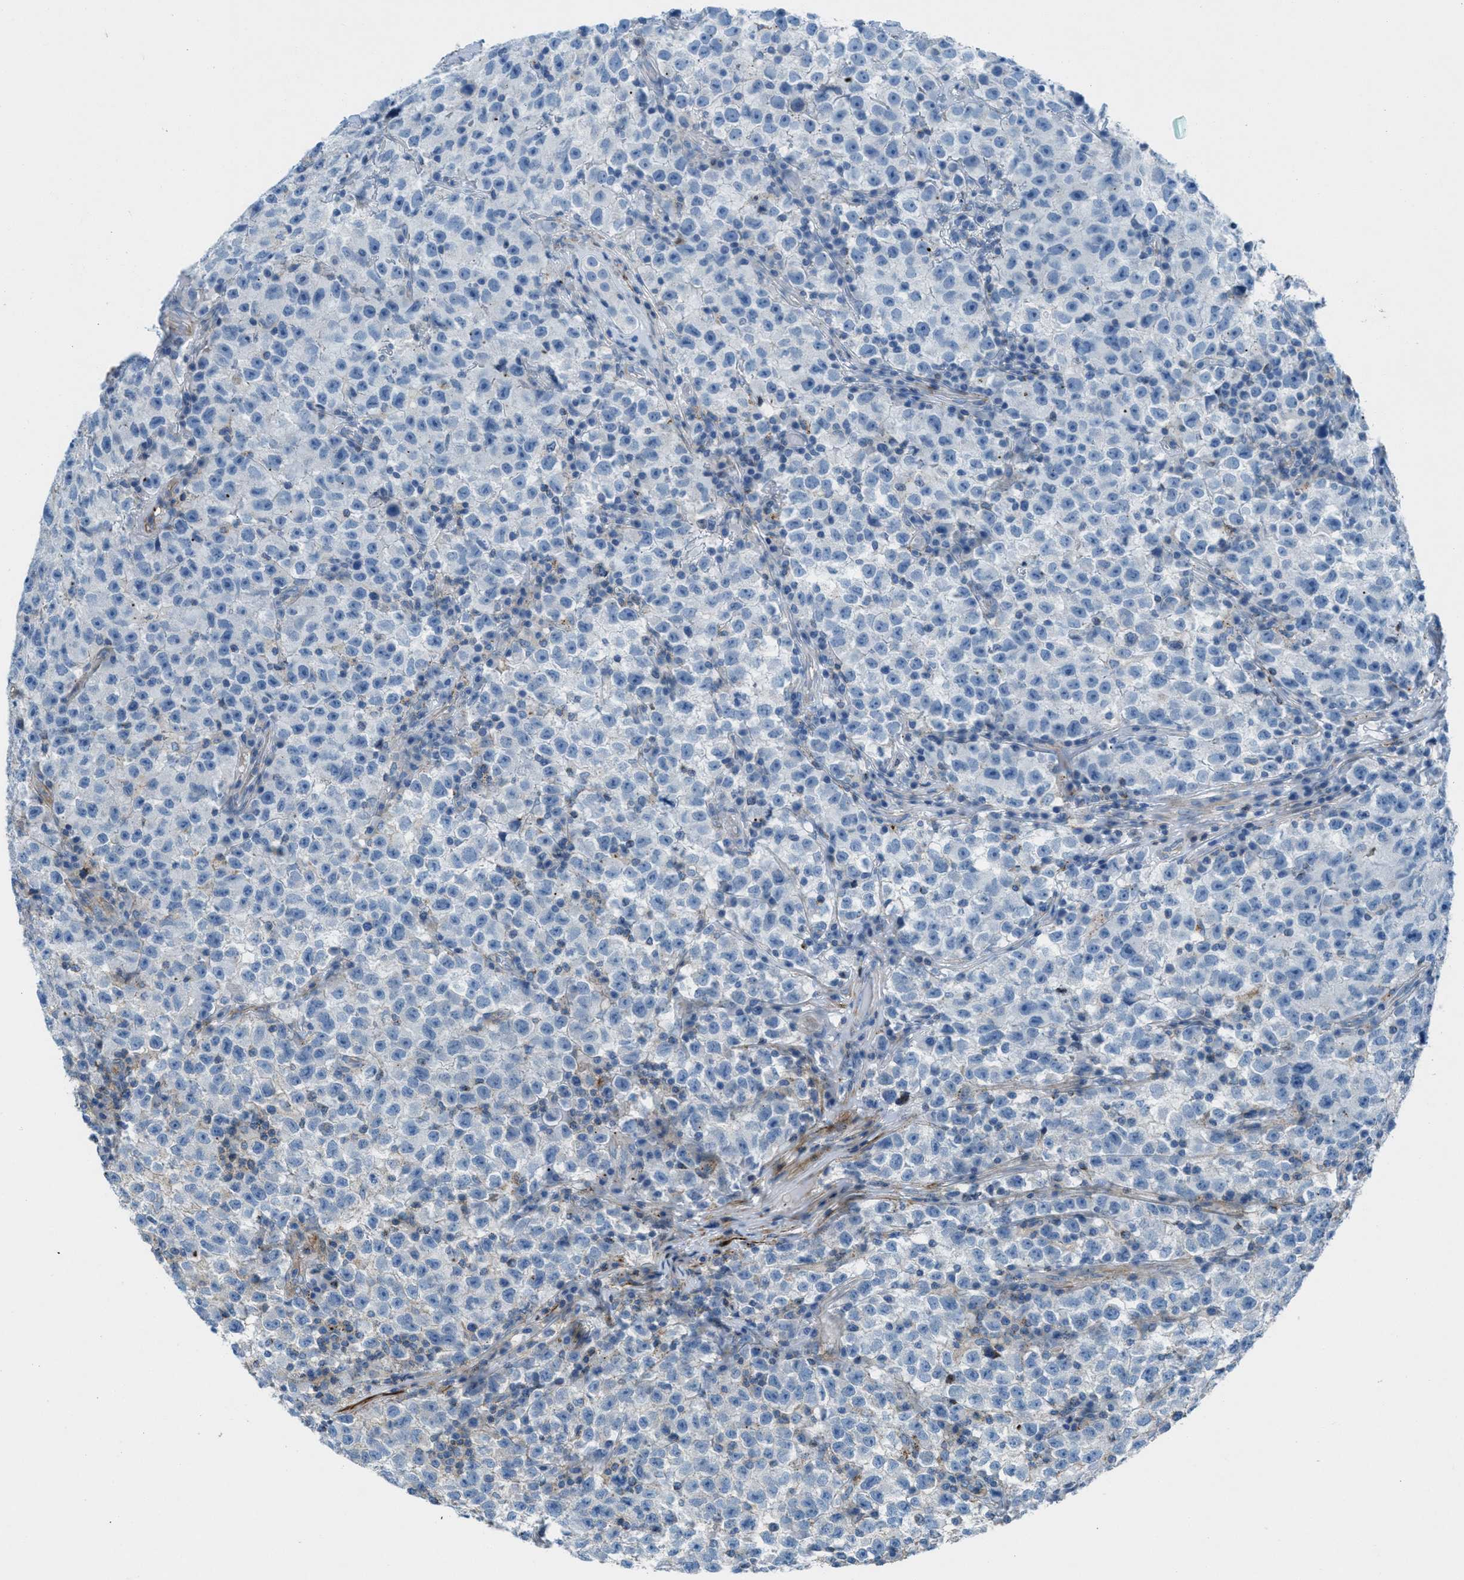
{"staining": {"intensity": "negative", "quantity": "none", "location": "none"}, "tissue": "testis cancer", "cell_type": "Tumor cells", "image_type": "cancer", "snomed": [{"axis": "morphology", "description": "Seminoma, NOS"}, {"axis": "topography", "description": "Testis"}], "caption": "IHC histopathology image of human testis cancer stained for a protein (brown), which demonstrates no staining in tumor cells.", "gene": "MFSD13A", "patient": {"sex": "male", "age": 22}}